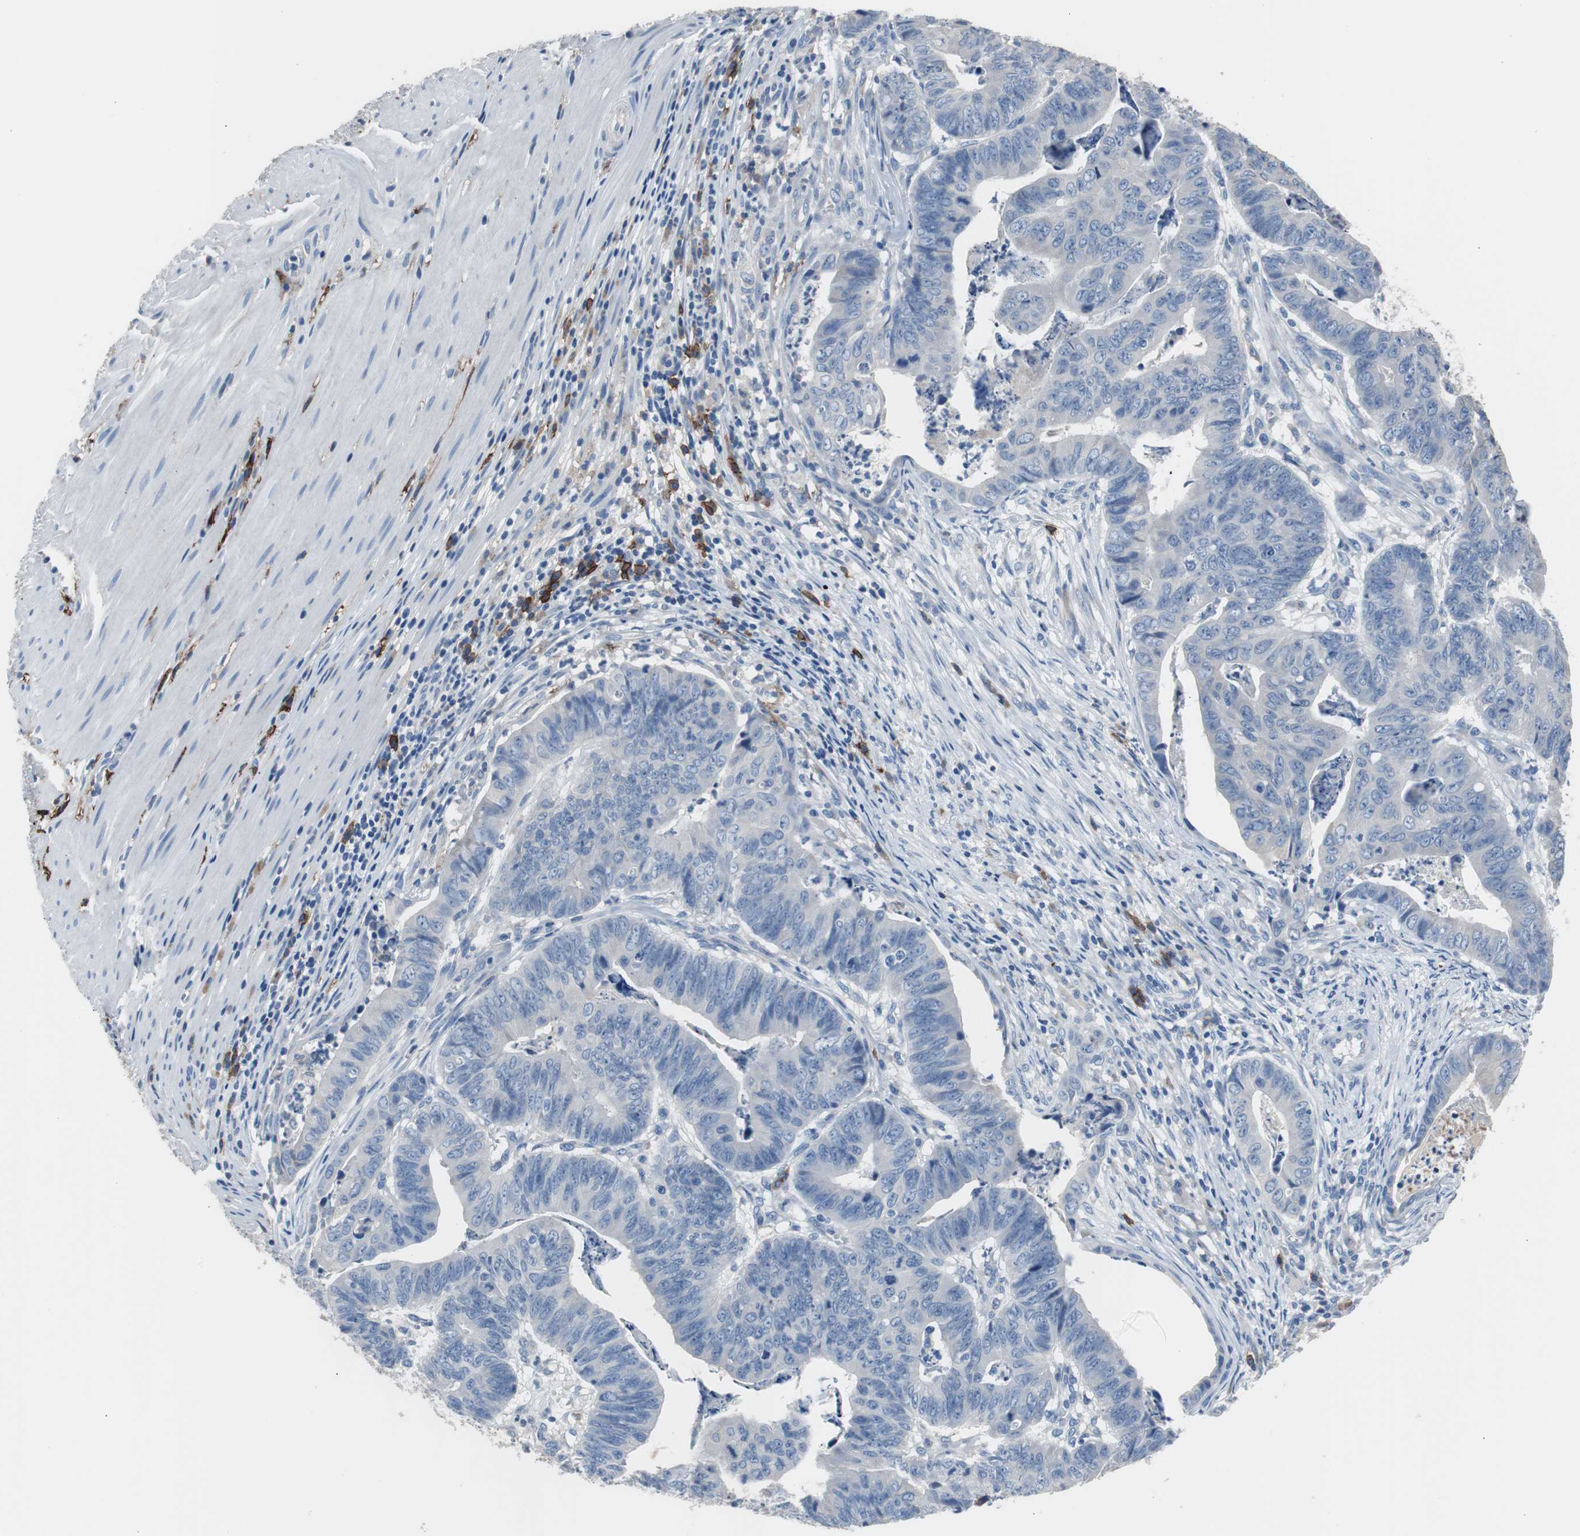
{"staining": {"intensity": "negative", "quantity": "none", "location": "none"}, "tissue": "stomach cancer", "cell_type": "Tumor cells", "image_type": "cancer", "snomed": [{"axis": "morphology", "description": "Adenocarcinoma, NOS"}, {"axis": "topography", "description": "Stomach, lower"}], "caption": "Protein analysis of stomach cancer exhibits no significant staining in tumor cells. (DAB (3,3'-diaminobenzidine) immunohistochemistry (IHC) with hematoxylin counter stain).", "gene": "FCGR2B", "patient": {"sex": "male", "age": 77}}